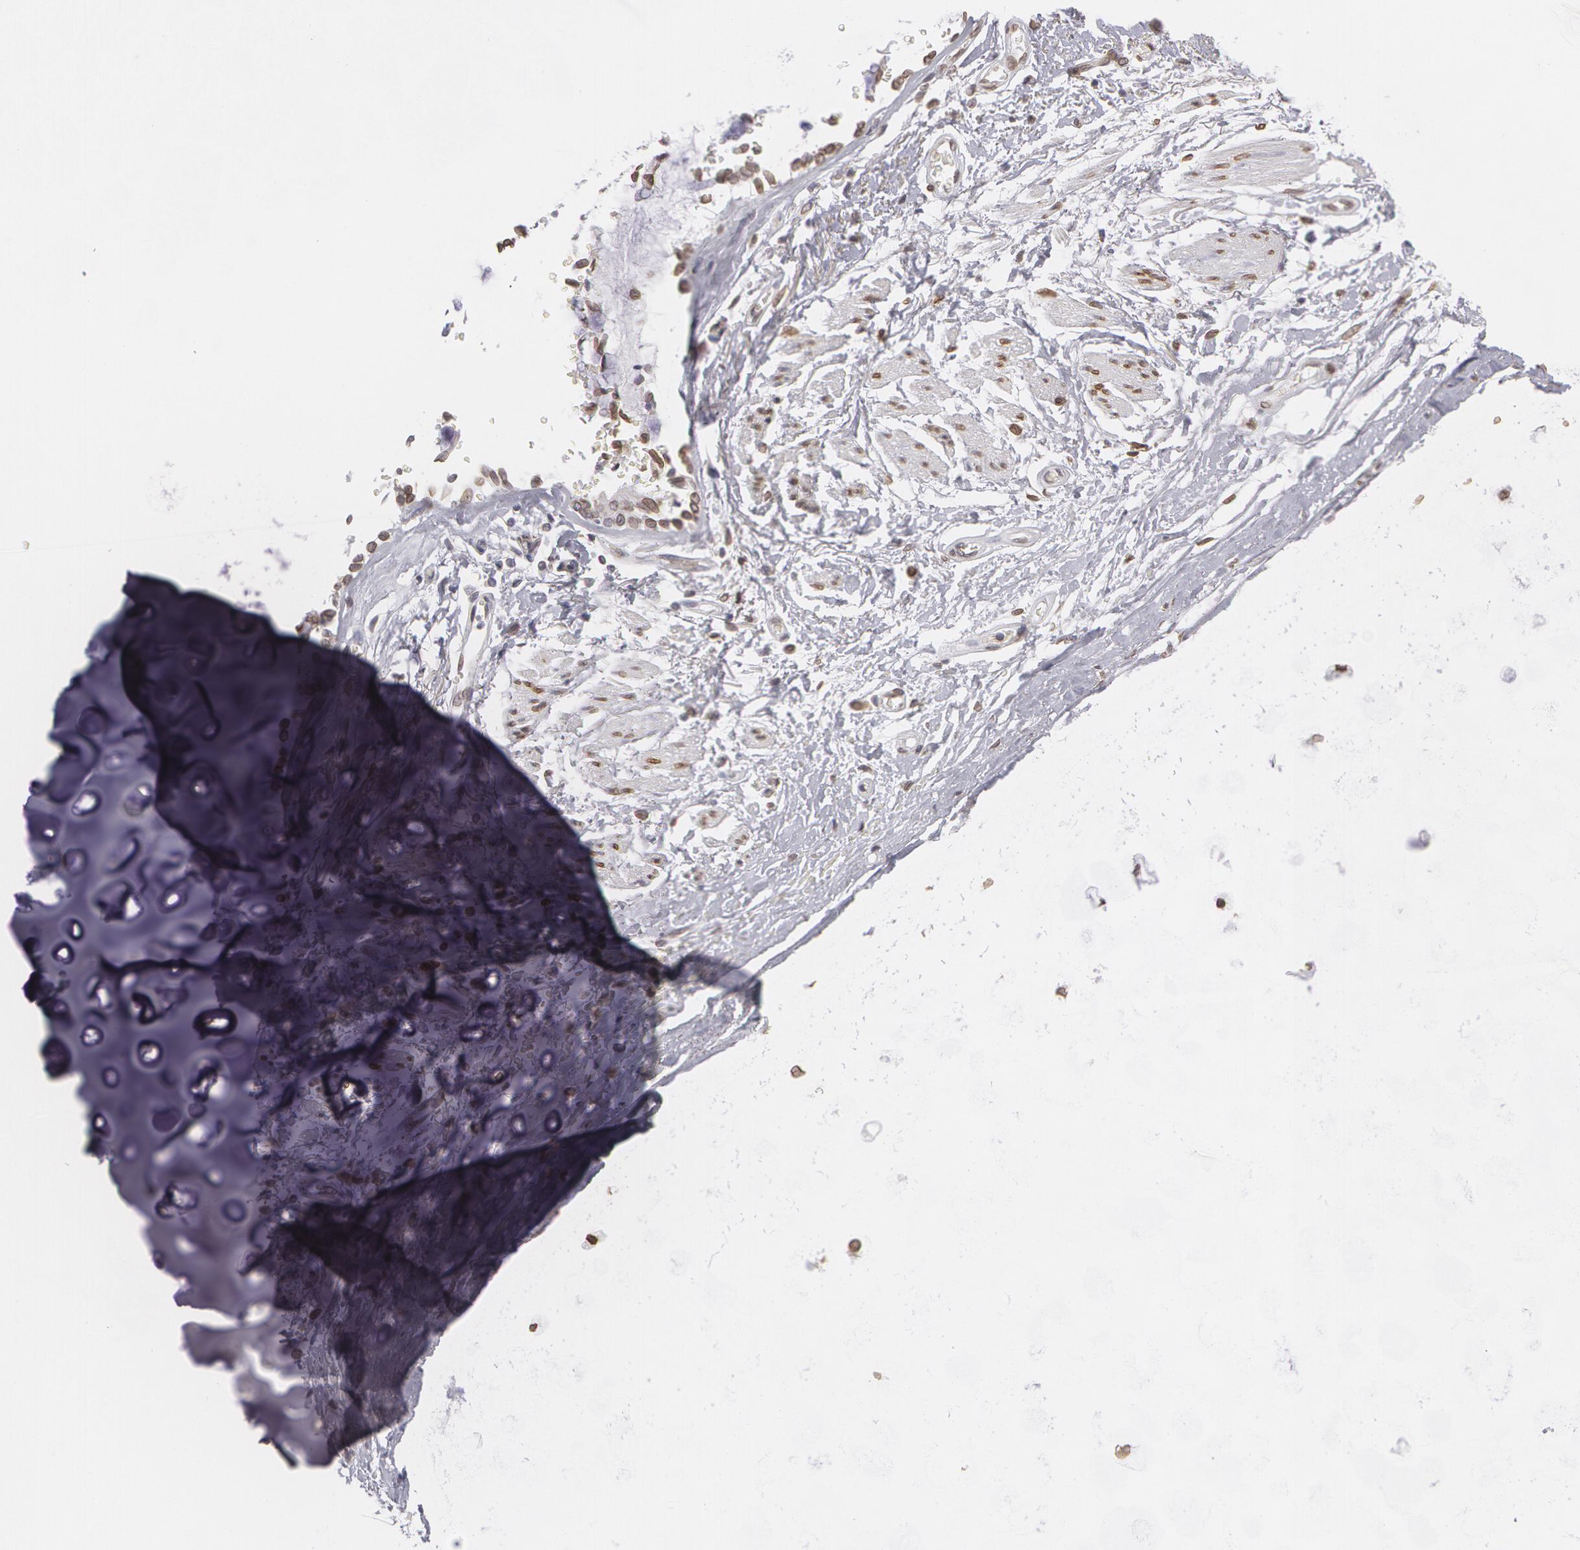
{"staining": {"intensity": "negative", "quantity": "none", "location": "none"}, "tissue": "adipose tissue", "cell_type": "Adipocytes", "image_type": "normal", "snomed": [{"axis": "morphology", "description": "Normal tissue, NOS"}, {"axis": "topography", "description": "Cartilage tissue"}, {"axis": "topography", "description": "Lung"}], "caption": "Immunohistochemical staining of benign adipose tissue shows no significant expression in adipocytes.", "gene": "EMD", "patient": {"sex": "male", "age": 65}}